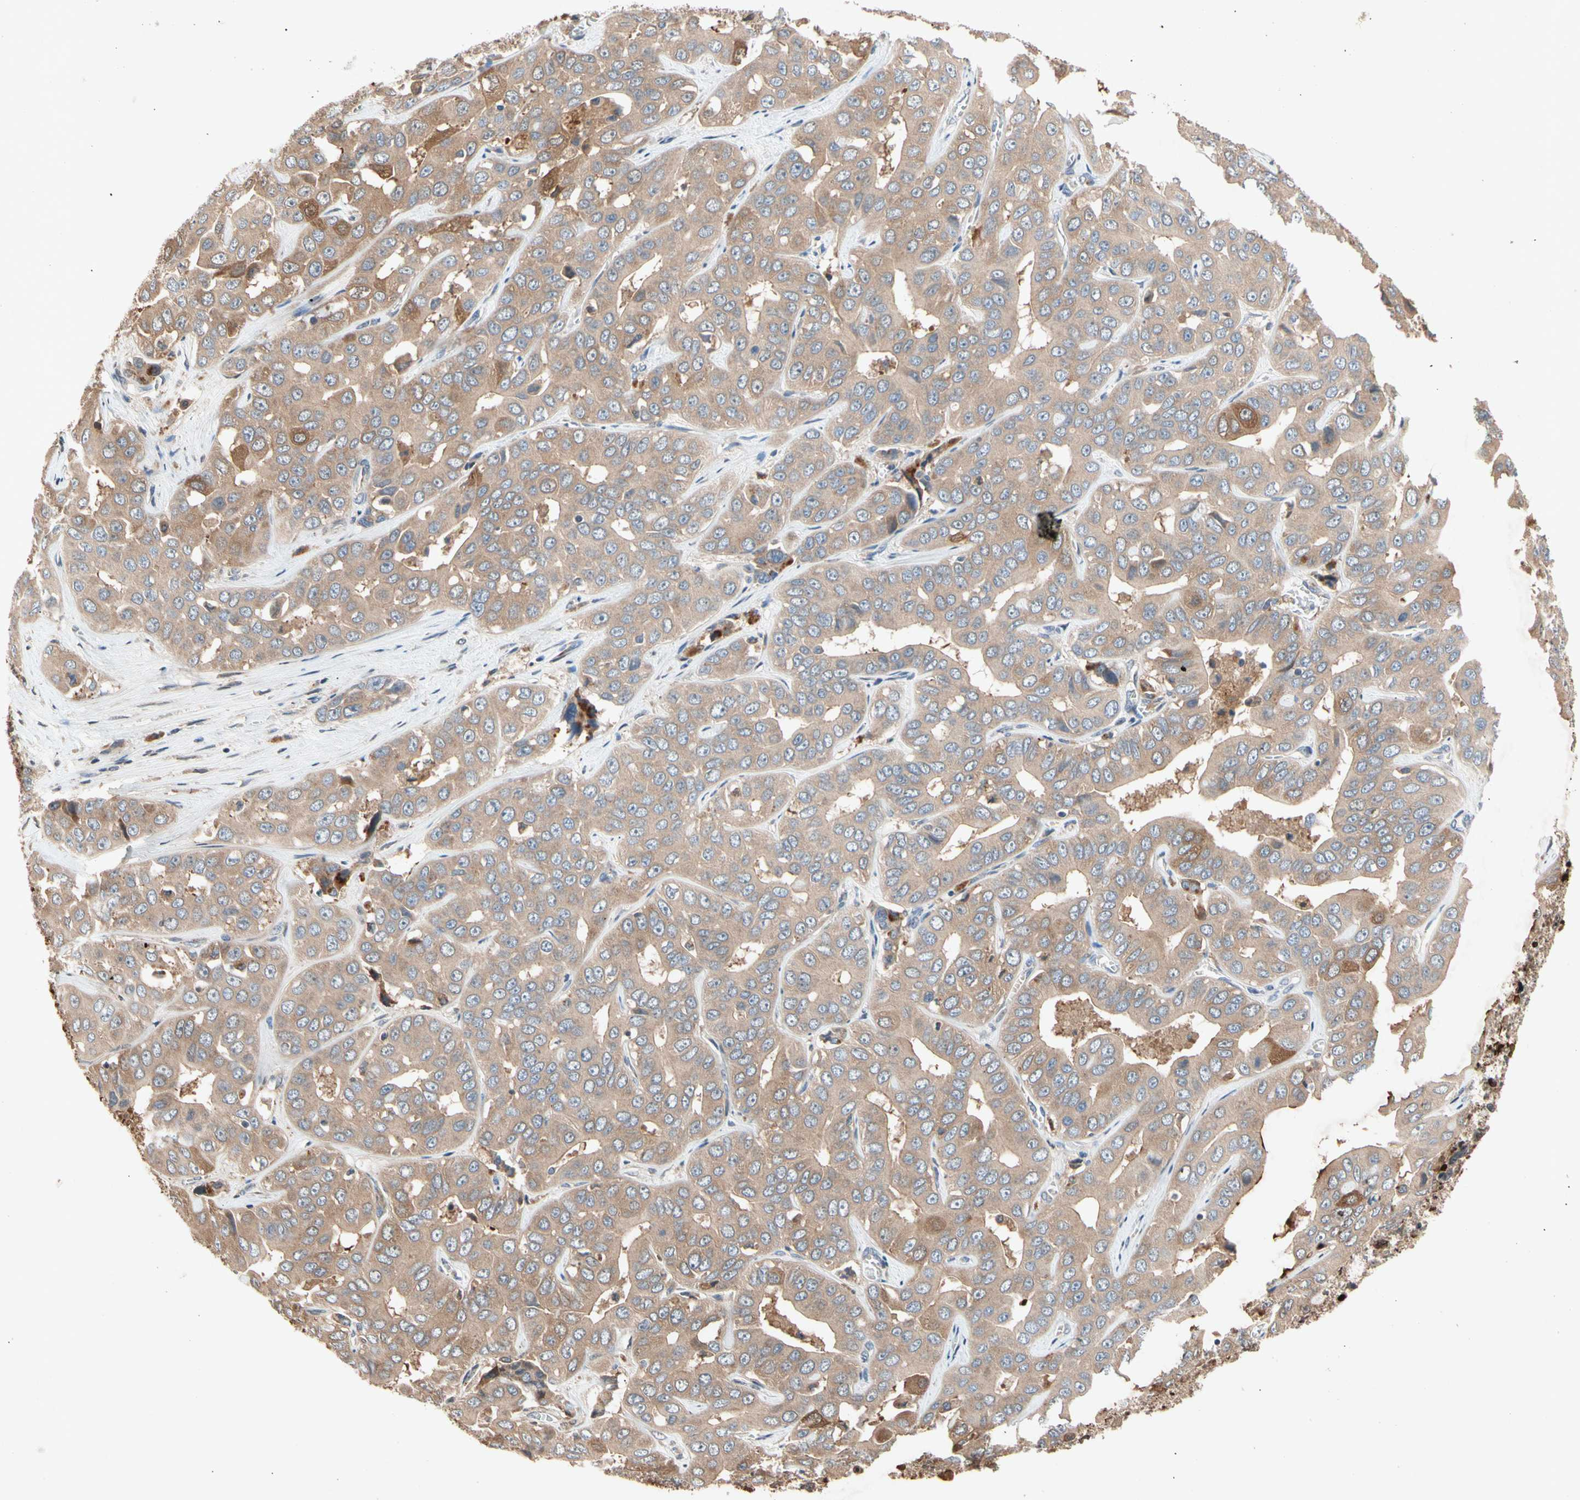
{"staining": {"intensity": "moderate", "quantity": ">75%", "location": "cytoplasmic/membranous"}, "tissue": "liver cancer", "cell_type": "Tumor cells", "image_type": "cancer", "snomed": [{"axis": "morphology", "description": "Cholangiocarcinoma"}, {"axis": "topography", "description": "Liver"}], "caption": "IHC of human liver cancer (cholangiocarcinoma) demonstrates medium levels of moderate cytoplasmic/membranous staining in about >75% of tumor cells.", "gene": "PRDX4", "patient": {"sex": "female", "age": 52}}